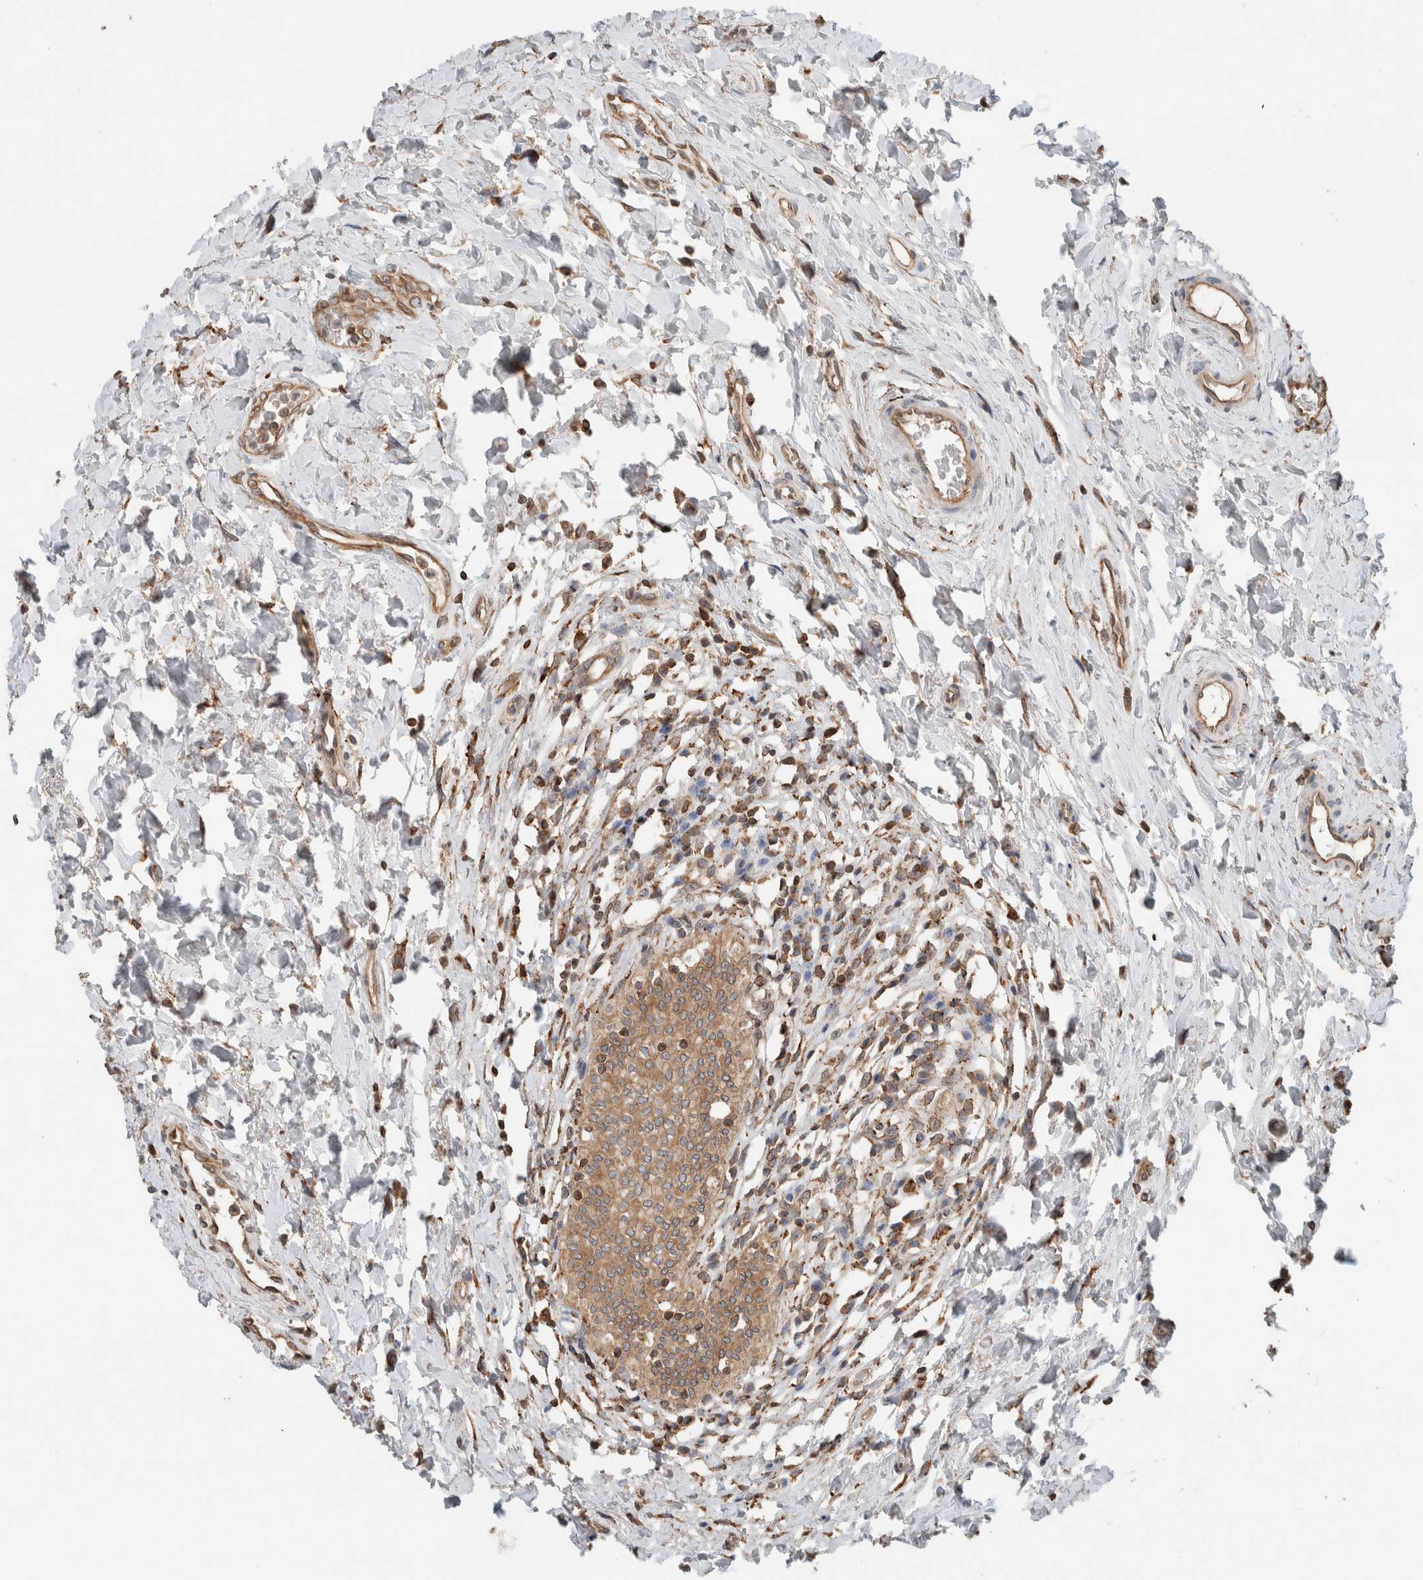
{"staining": {"intensity": "moderate", "quantity": ">75%", "location": "cytoplasmic/membranous"}, "tissue": "urinary bladder", "cell_type": "Urothelial cells", "image_type": "normal", "snomed": [{"axis": "morphology", "description": "Normal tissue, NOS"}, {"axis": "topography", "description": "Urinary bladder"}], "caption": "Normal urinary bladder reveals moderate cytoplasmic/membranous expression in approximately >75% of urothelial cells.", "gene": "ERAP2", "patient": {"sex": "male", "age": 83}}